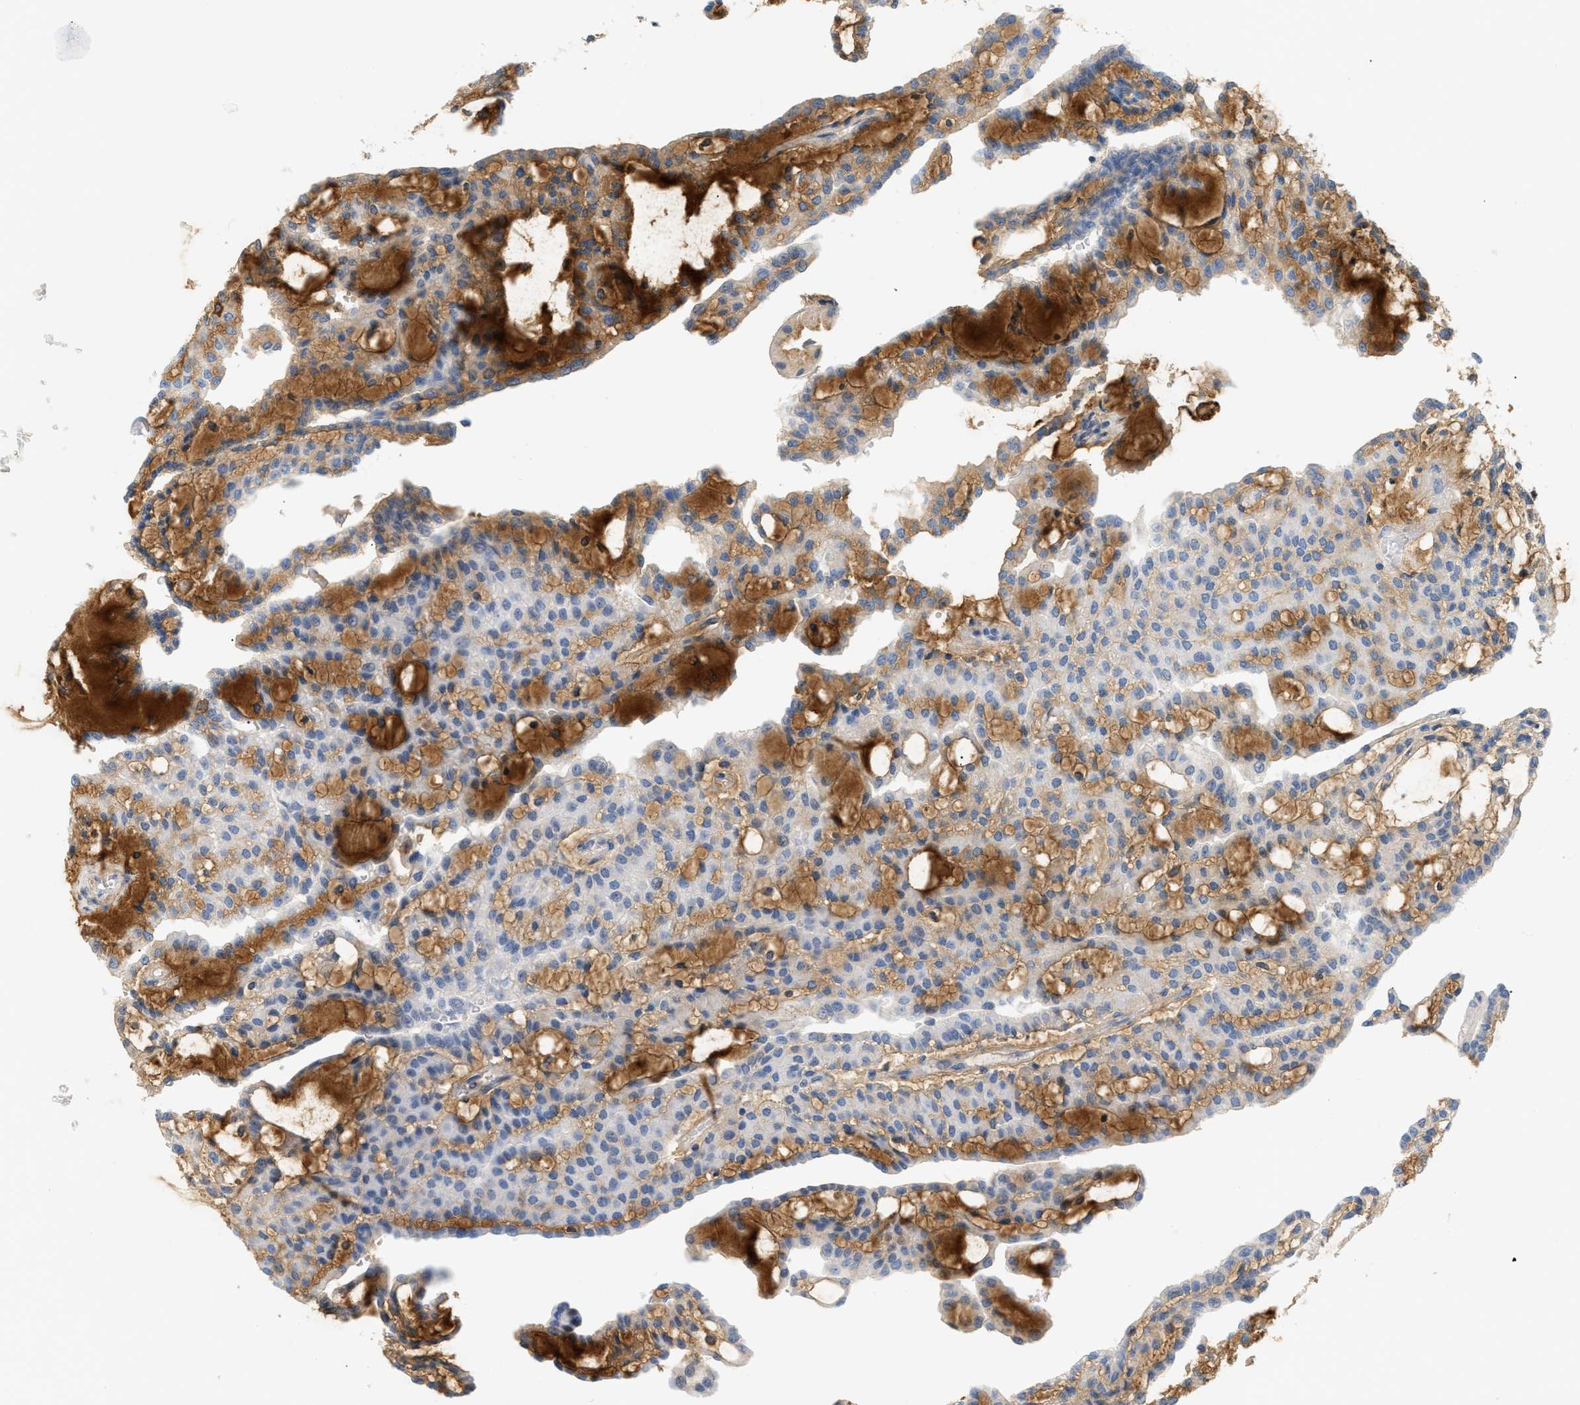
{"staining": {"intensity": "moderate", "quantity": "25%-75%", "location": "cytoplasmic/membranous"}, "tissue": "renal cancer", "cell_type": "Tumor cells", "image_type": "cancer", "snomed": [{"axis": "morphology", "description": "Adenocarcinoma, NOS"}, {"axis": "topography", "description": "Kidney"}], "caption": "Renal cancer stained with DAB (3,3'-diaminobenzidine) immunohistochemistry exhibits medium levels of moderate cytoplasmic/membranous positivity in approximately 25%-75% of tumor cells.", "gene": "CFH", "patient": {"sex": "male", "age": 63}}